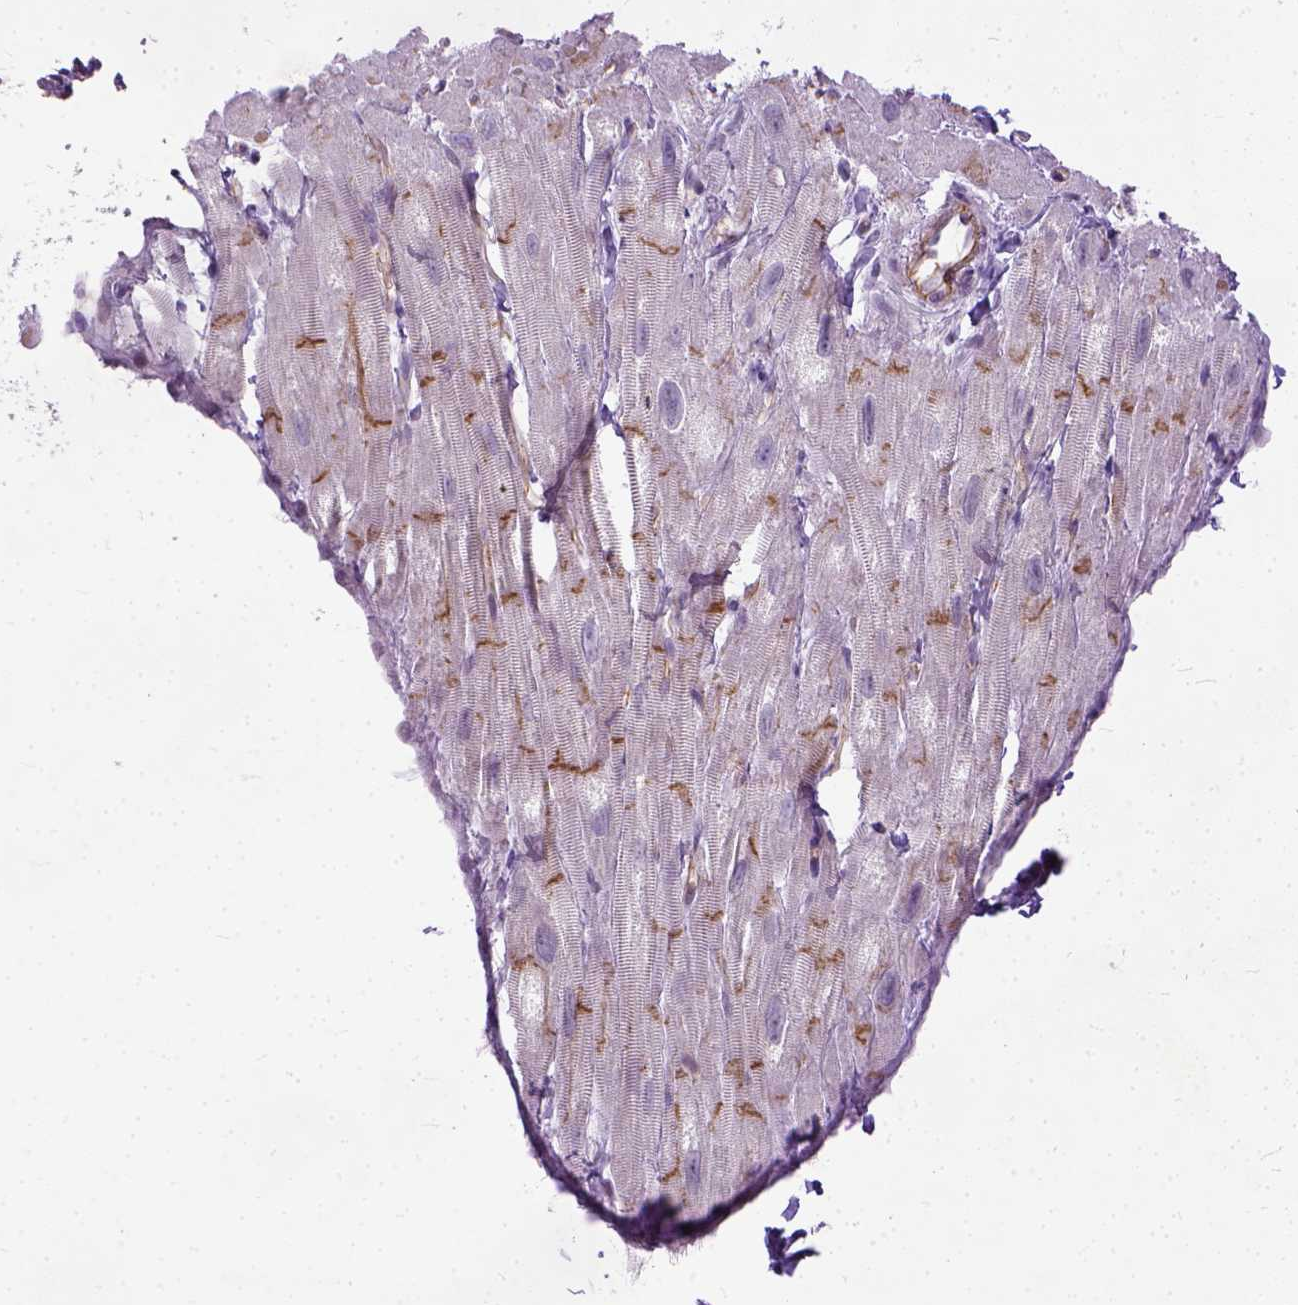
{"staining": {"intensity": "moderate", "quantity": "<25%", "location": "cytoplasmic/membranous"}, "tissue": "heart muscle", "cell_type": "Cardiomyocytes", "image_type": "normal", "snomed": [{"axis": "morphology", "description": "Normal tissue, NOS"}, {"axis": "topography", "description": "Heart"}], "caption": "Benign heart muscle demonstrates moderate cytoplasmic/membranous expression in about <25% of cardiomyocytes, visualized by immunohistochemistry.", "gene": "ADGRF1", "patient": {"sex": "female", "age": 62}}